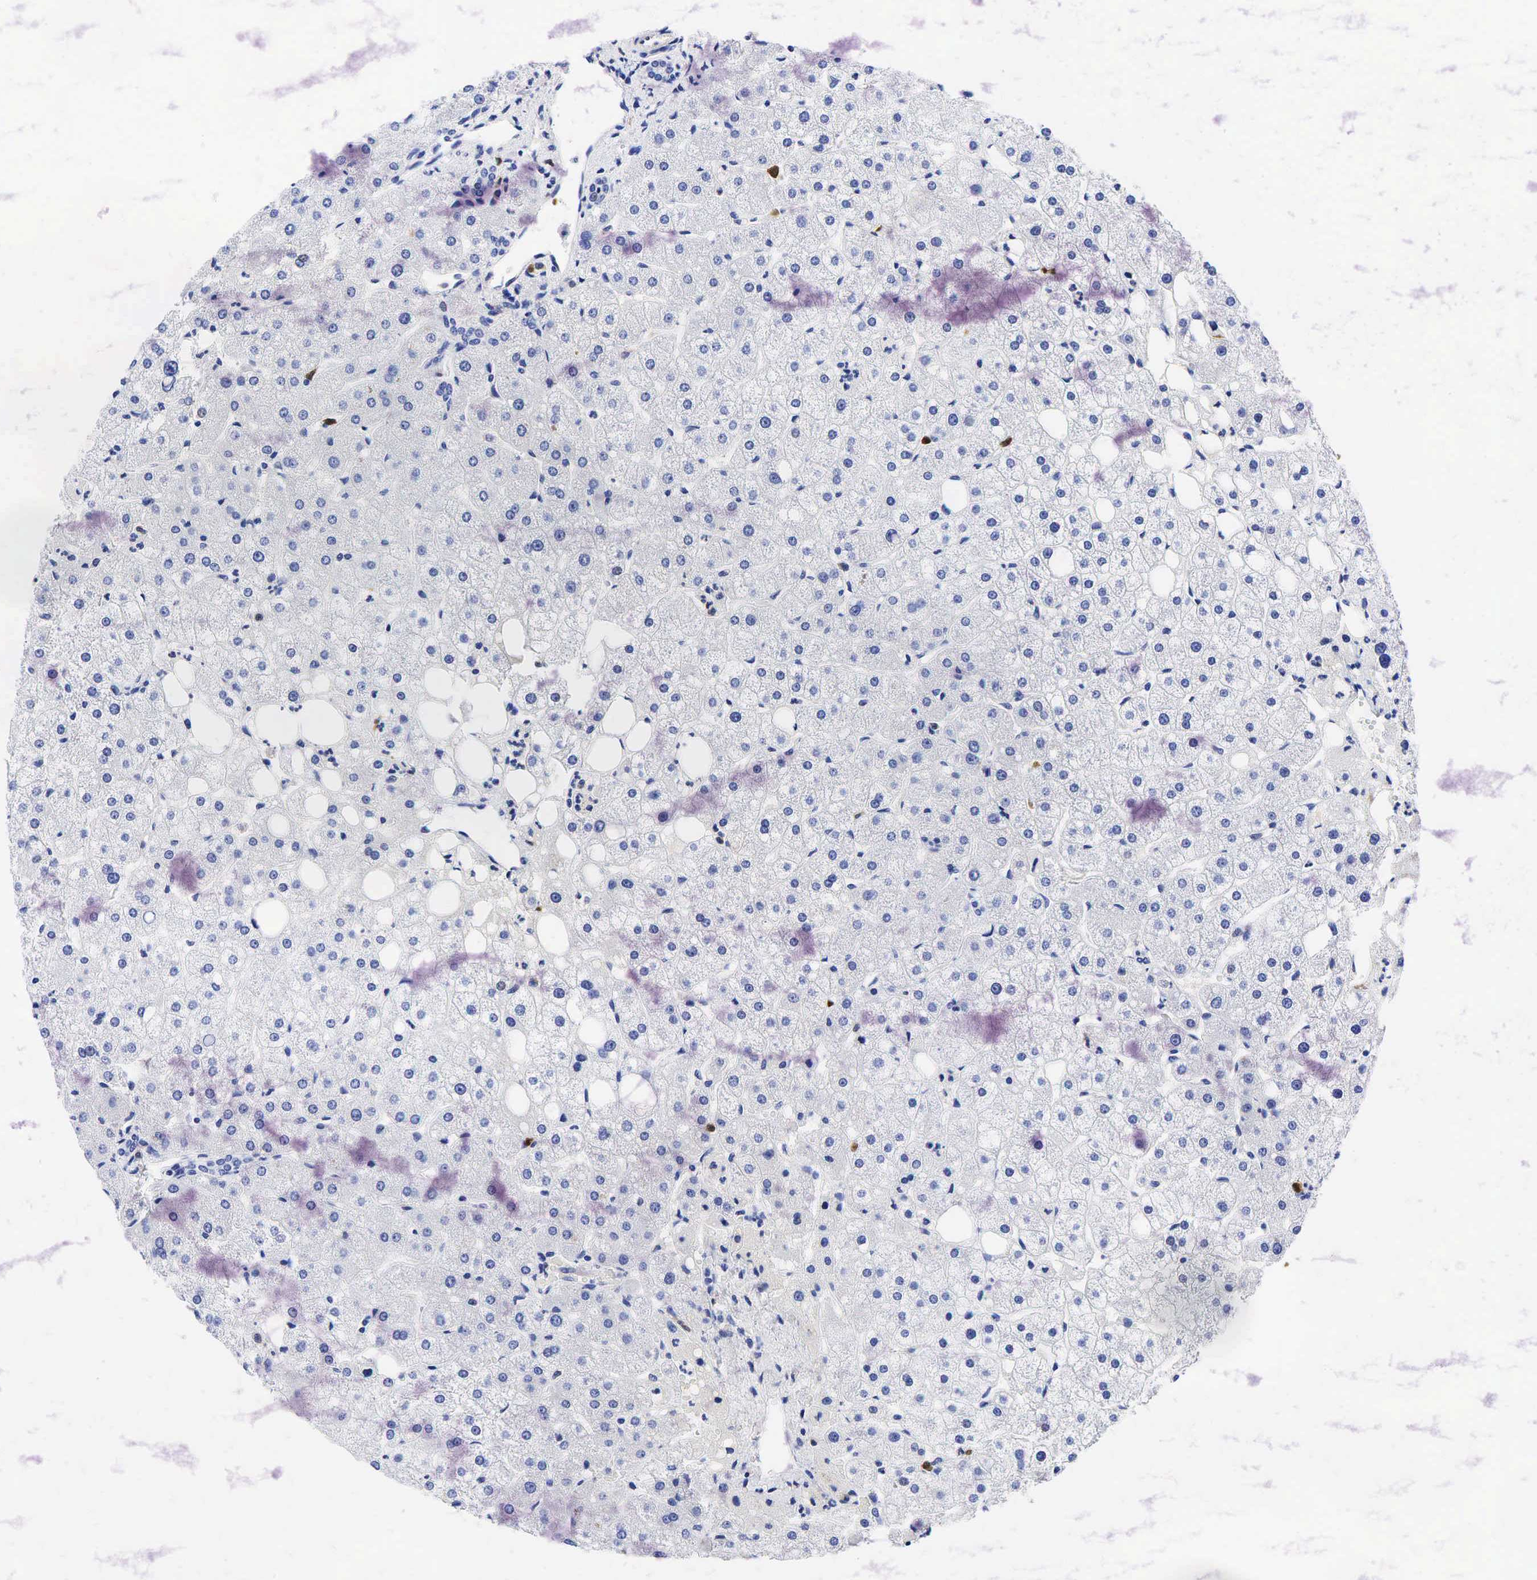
{"staining": {"intensity": "negative", "quantity": "none", "location": "none"}, "tissue": "liver", "cell_type": "Cholangiocytes", "image_type": "normal", "snomed": [{"axis": "morphology", "description": "Normal tissue, NOS"}, {"axis": "topography", "description": "Liver"}], "caption": "Immunohistochemistry histopathology image of unremarkable liver: human liver stained with DAB (3,3'-diaminobenzidine) exhibits no significant protein positivity in cholangiocytes.", "gene": "TNFRSF8", "patient": {"sex": "male", "age": 35}}